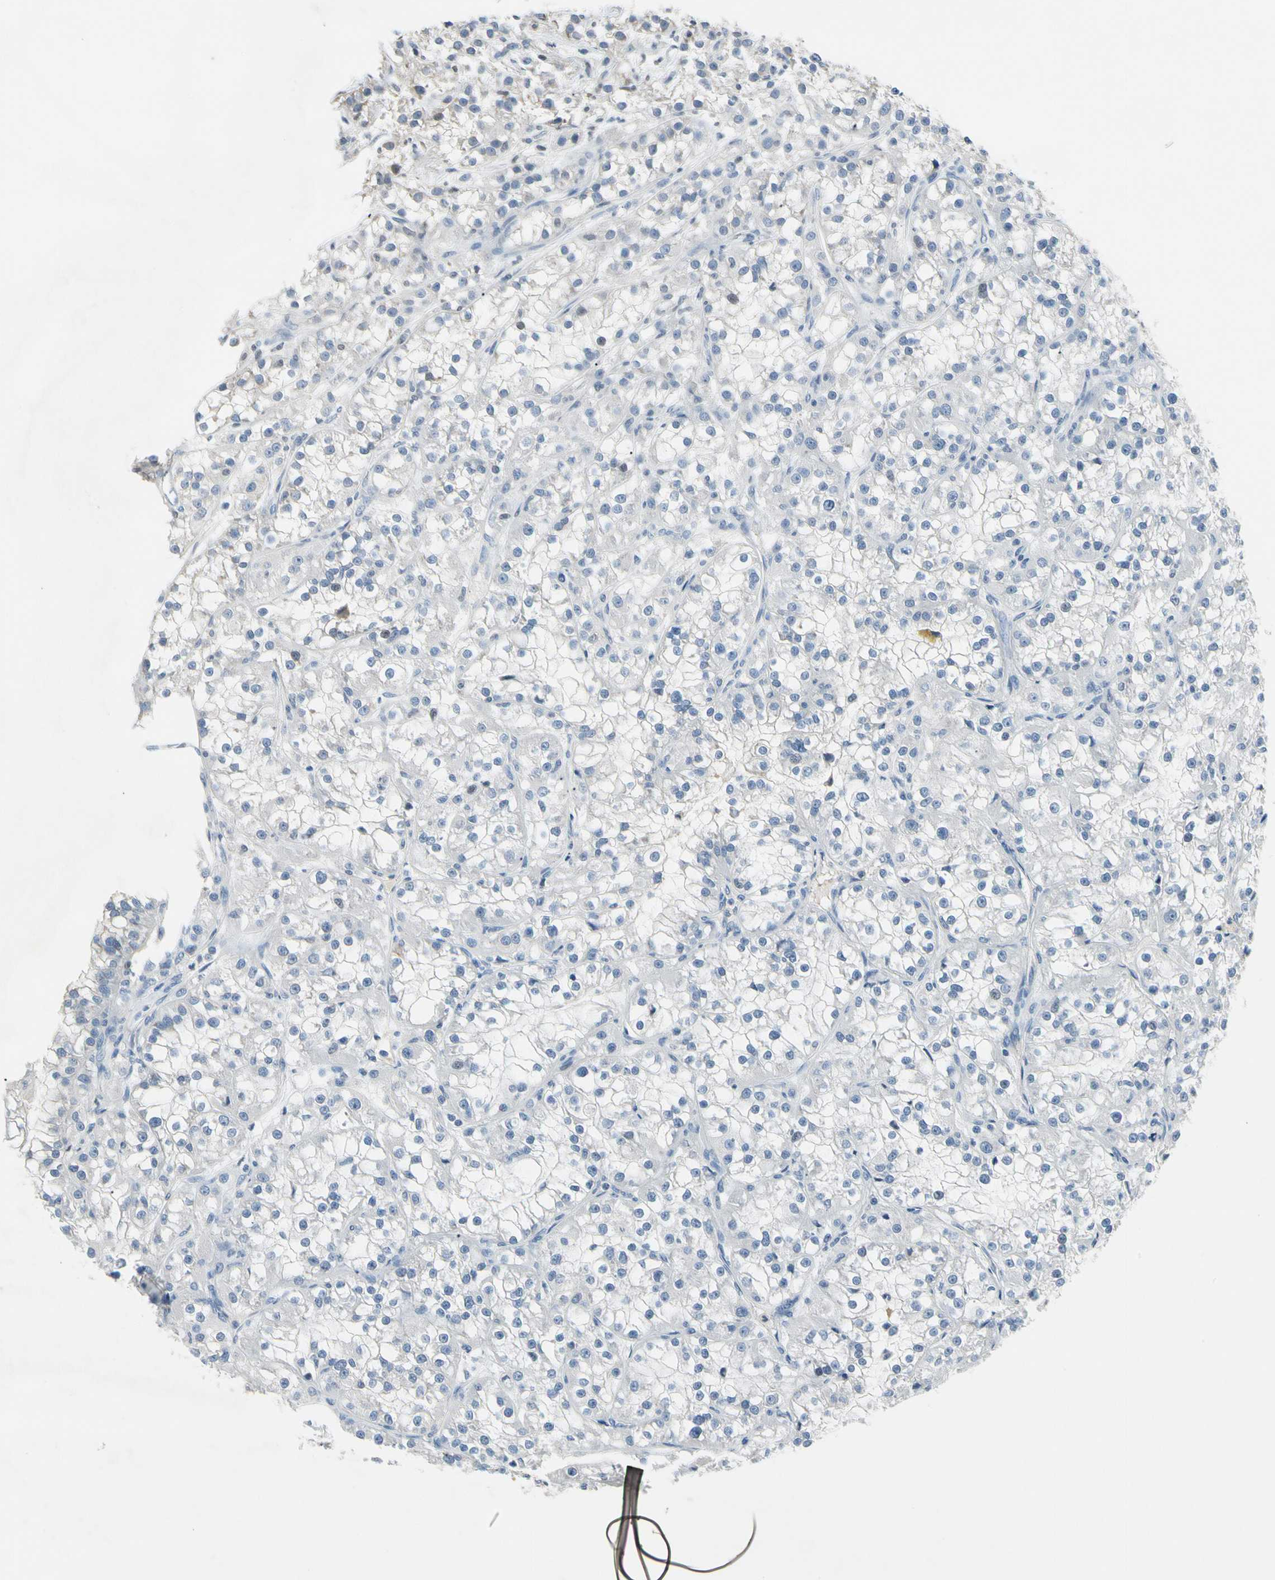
{"staining": {"intensity": "negative", "quantity": "none", "location": "none"}, "tissue": "renal cancer", "cell_type": "Tumor cells", "image_type": "cancer", "snomed": [{"axis": "morphology", "description": "Adenocarcinoma, NOS"}, {"axis": "topography", "description": "Kidney"}], "caption": "Immunohistochemical staining of human adenocarcinoma (renal) reveals no significant expression in tumor cells.", "gene": "ECRG4", "patient": {"sex": "female", "age": 52}}